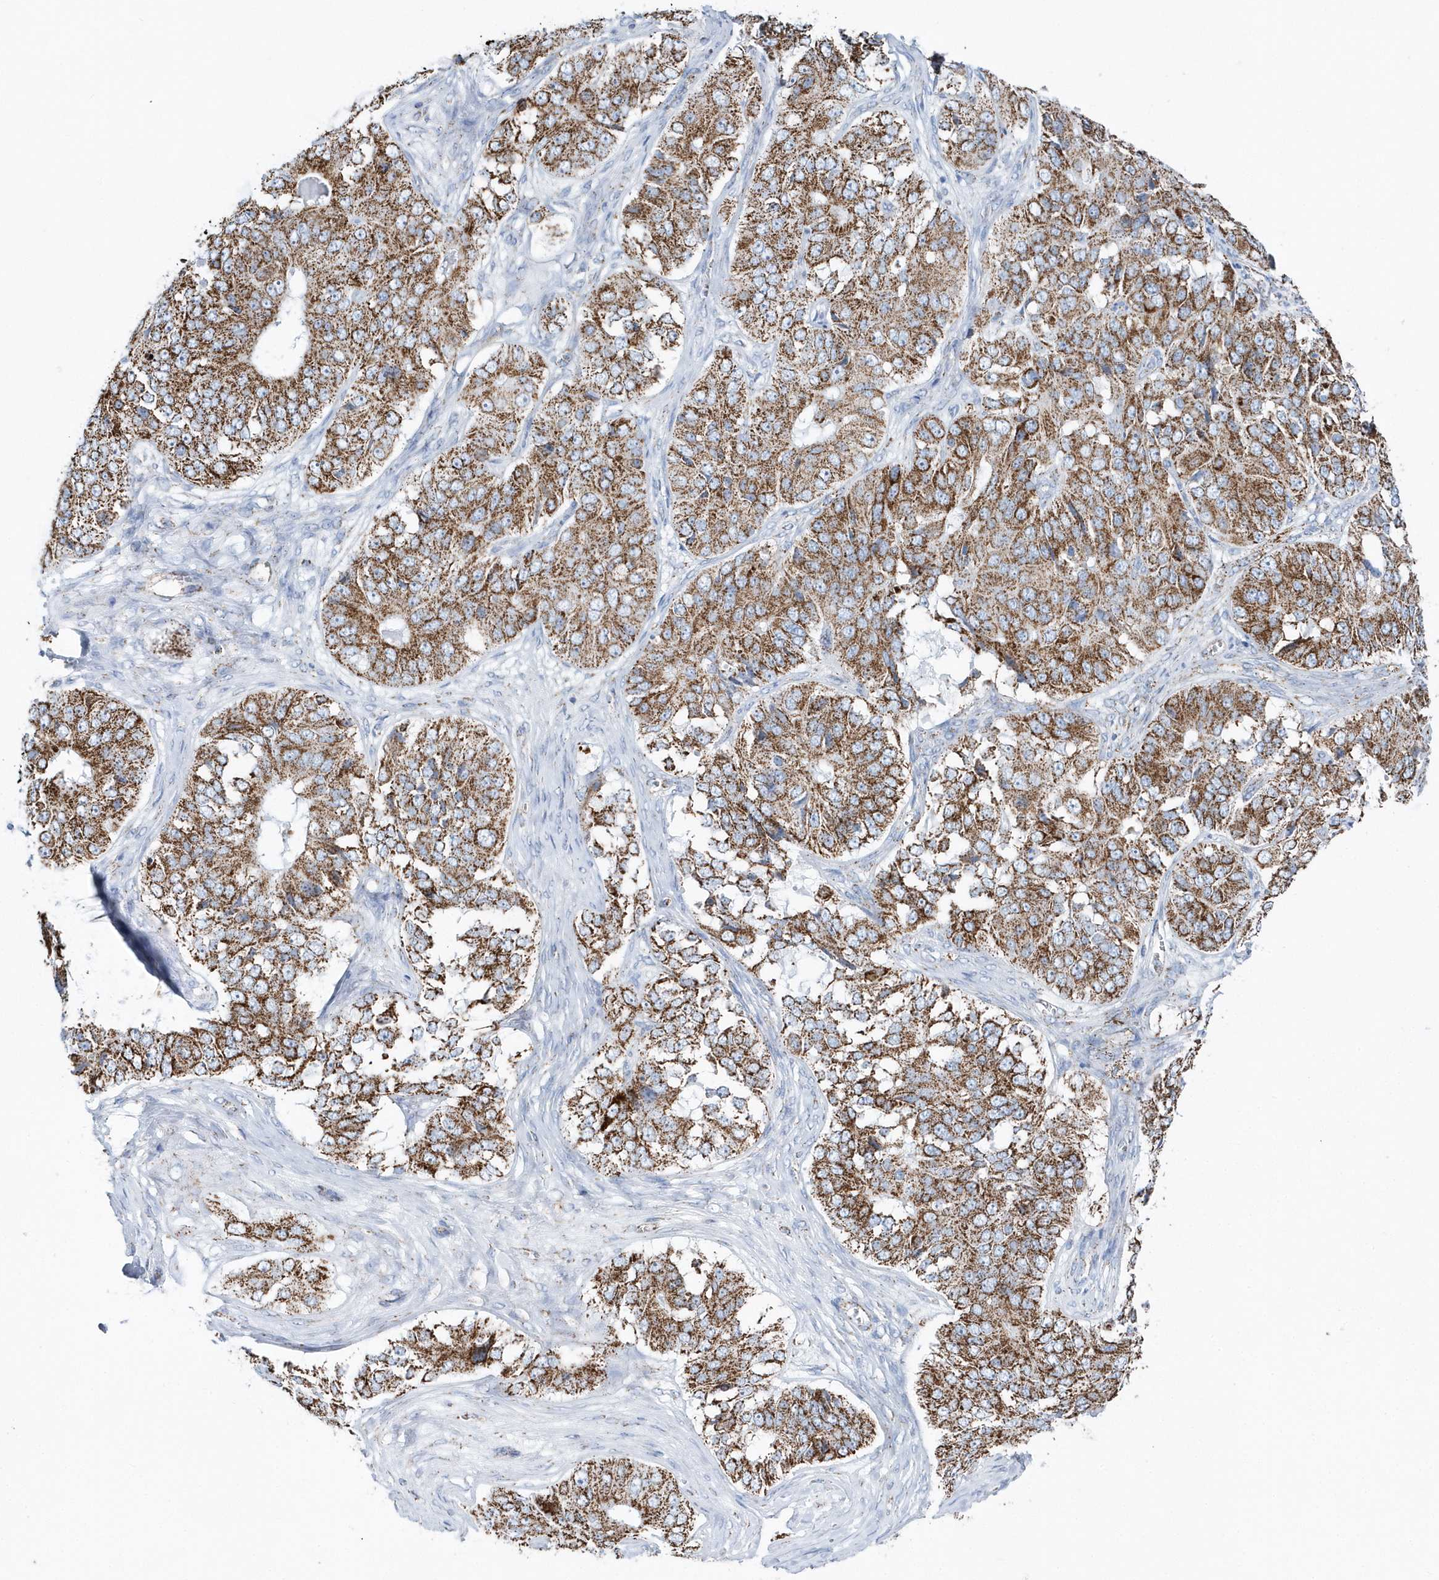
{"staining": {"intensity": "moderate", "quantity": ">75%", "location": "cytoplasmic/membranous"}, "tissue": "ovarian cancer", "cell_type": "Tumor cells", "image_type": "cancer", "snomed": [{"axis": "morphology", "description": "Carcinoma, endometroid"}, {"axis": "topography", "description": "Ovary"}], "caption": "Immunohistochemistry image of ovarian endometroid carcinoma stained for a protein (brown), which exhibits medium levels of moderate cytoplasmic/membranous staining in approximately >75% of tumor cells.", "gene": "TMCO6", "patient": {"sex": "female", "age": 51}}